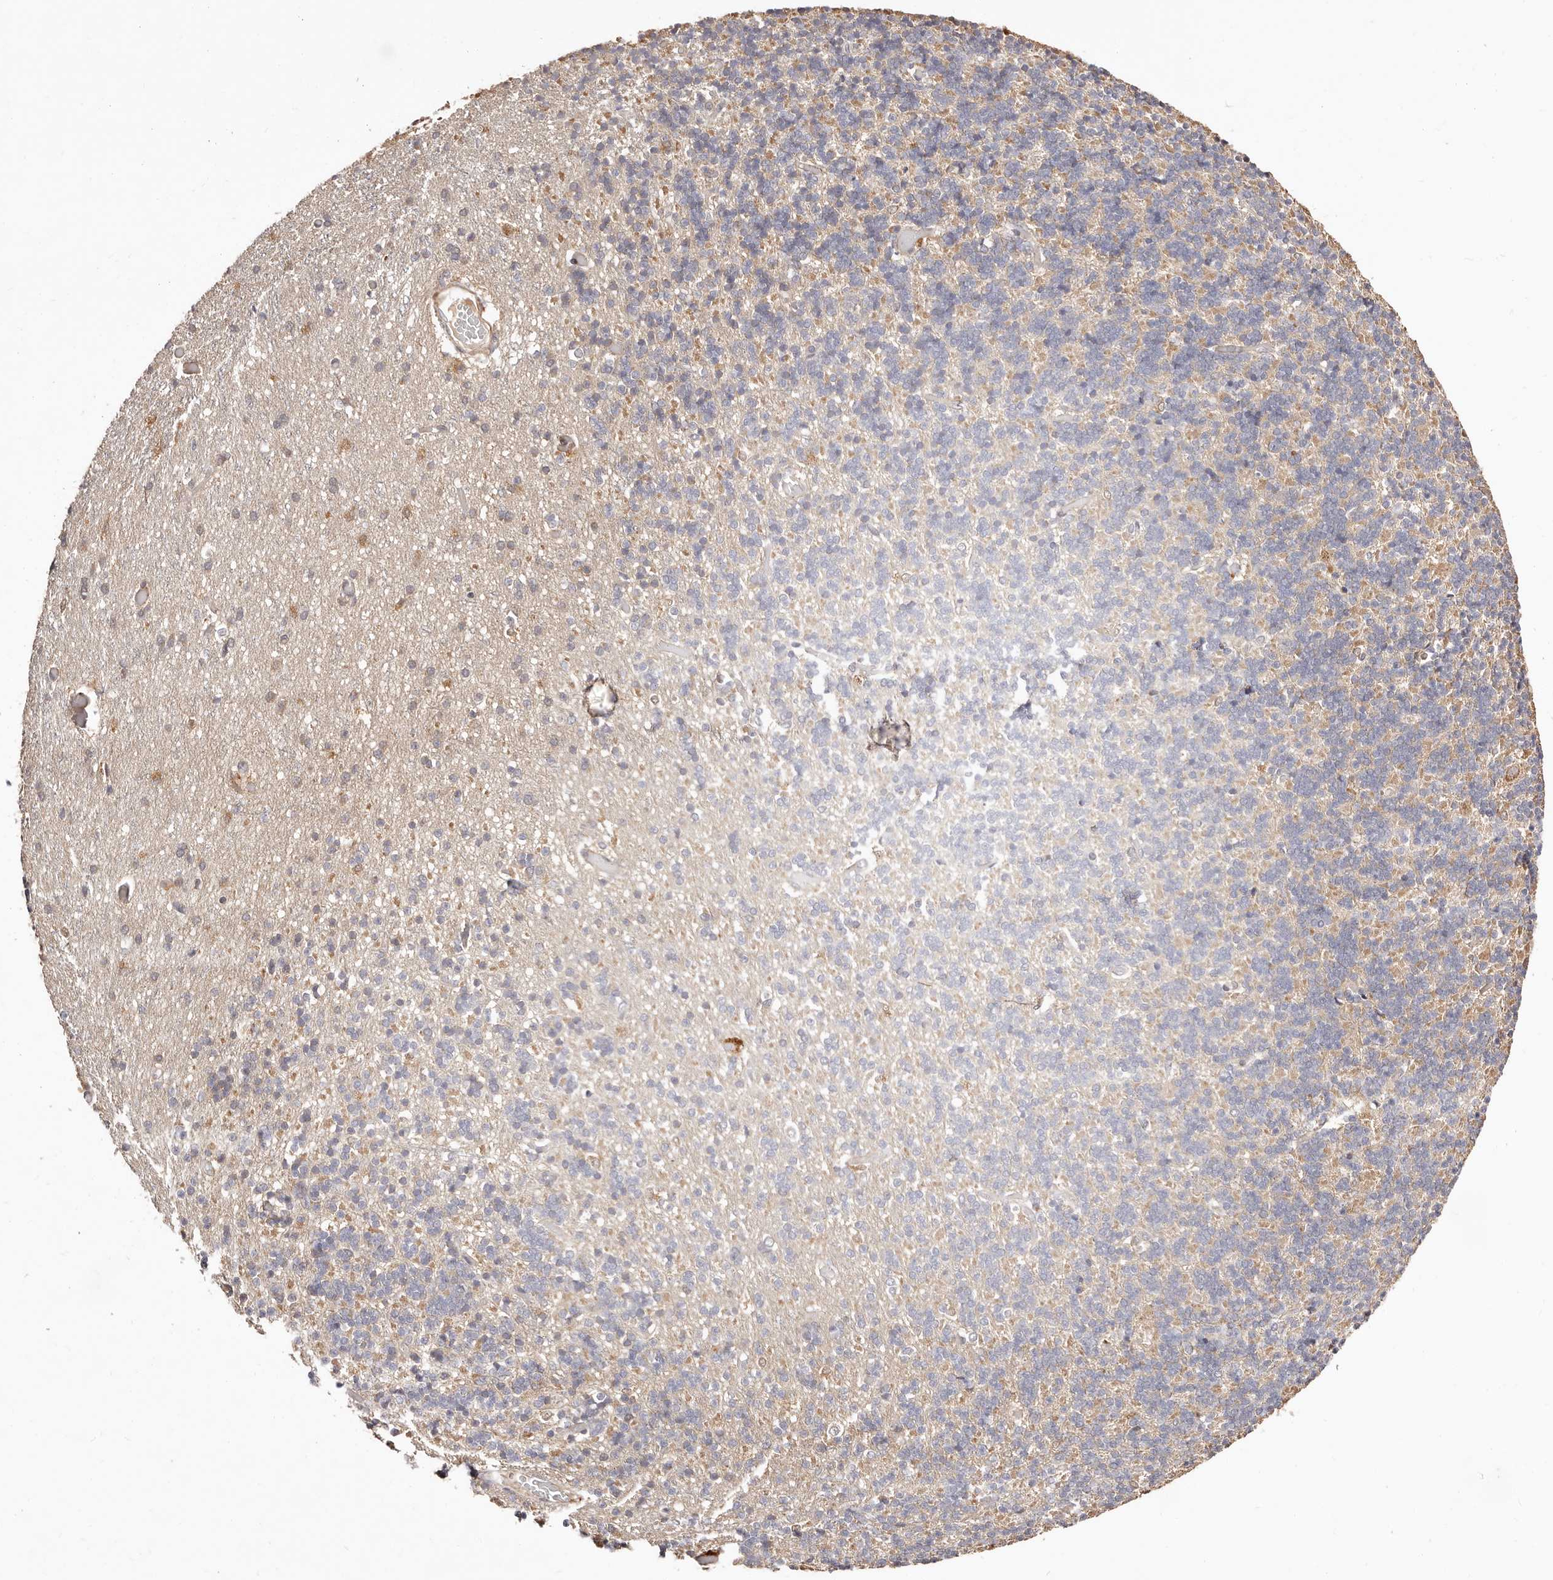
{"staining": {"intensity": "weak", "quantity": "25%-75%", "location": "cytoplasmic/membranous"}, "tissue": "cerebellum", "cell_type": "Cells in granular layer", "image_type": "normal", "snomed": [{"axis": "morphology", "description": "Normal tissue, NOS"}, {"axis": "topography", "description": "Cerebellum"}], "caption": "Protein analysis of unremarkable cerebellum reveals weak cytoplasmic/membranous positivity in approximately 25%-75% of cells in granular layer. (DAB IHC with brightfield microscopy, high magnification).", "gene": "MAPK1", "patient": {"sex": "male", "age": 37}}